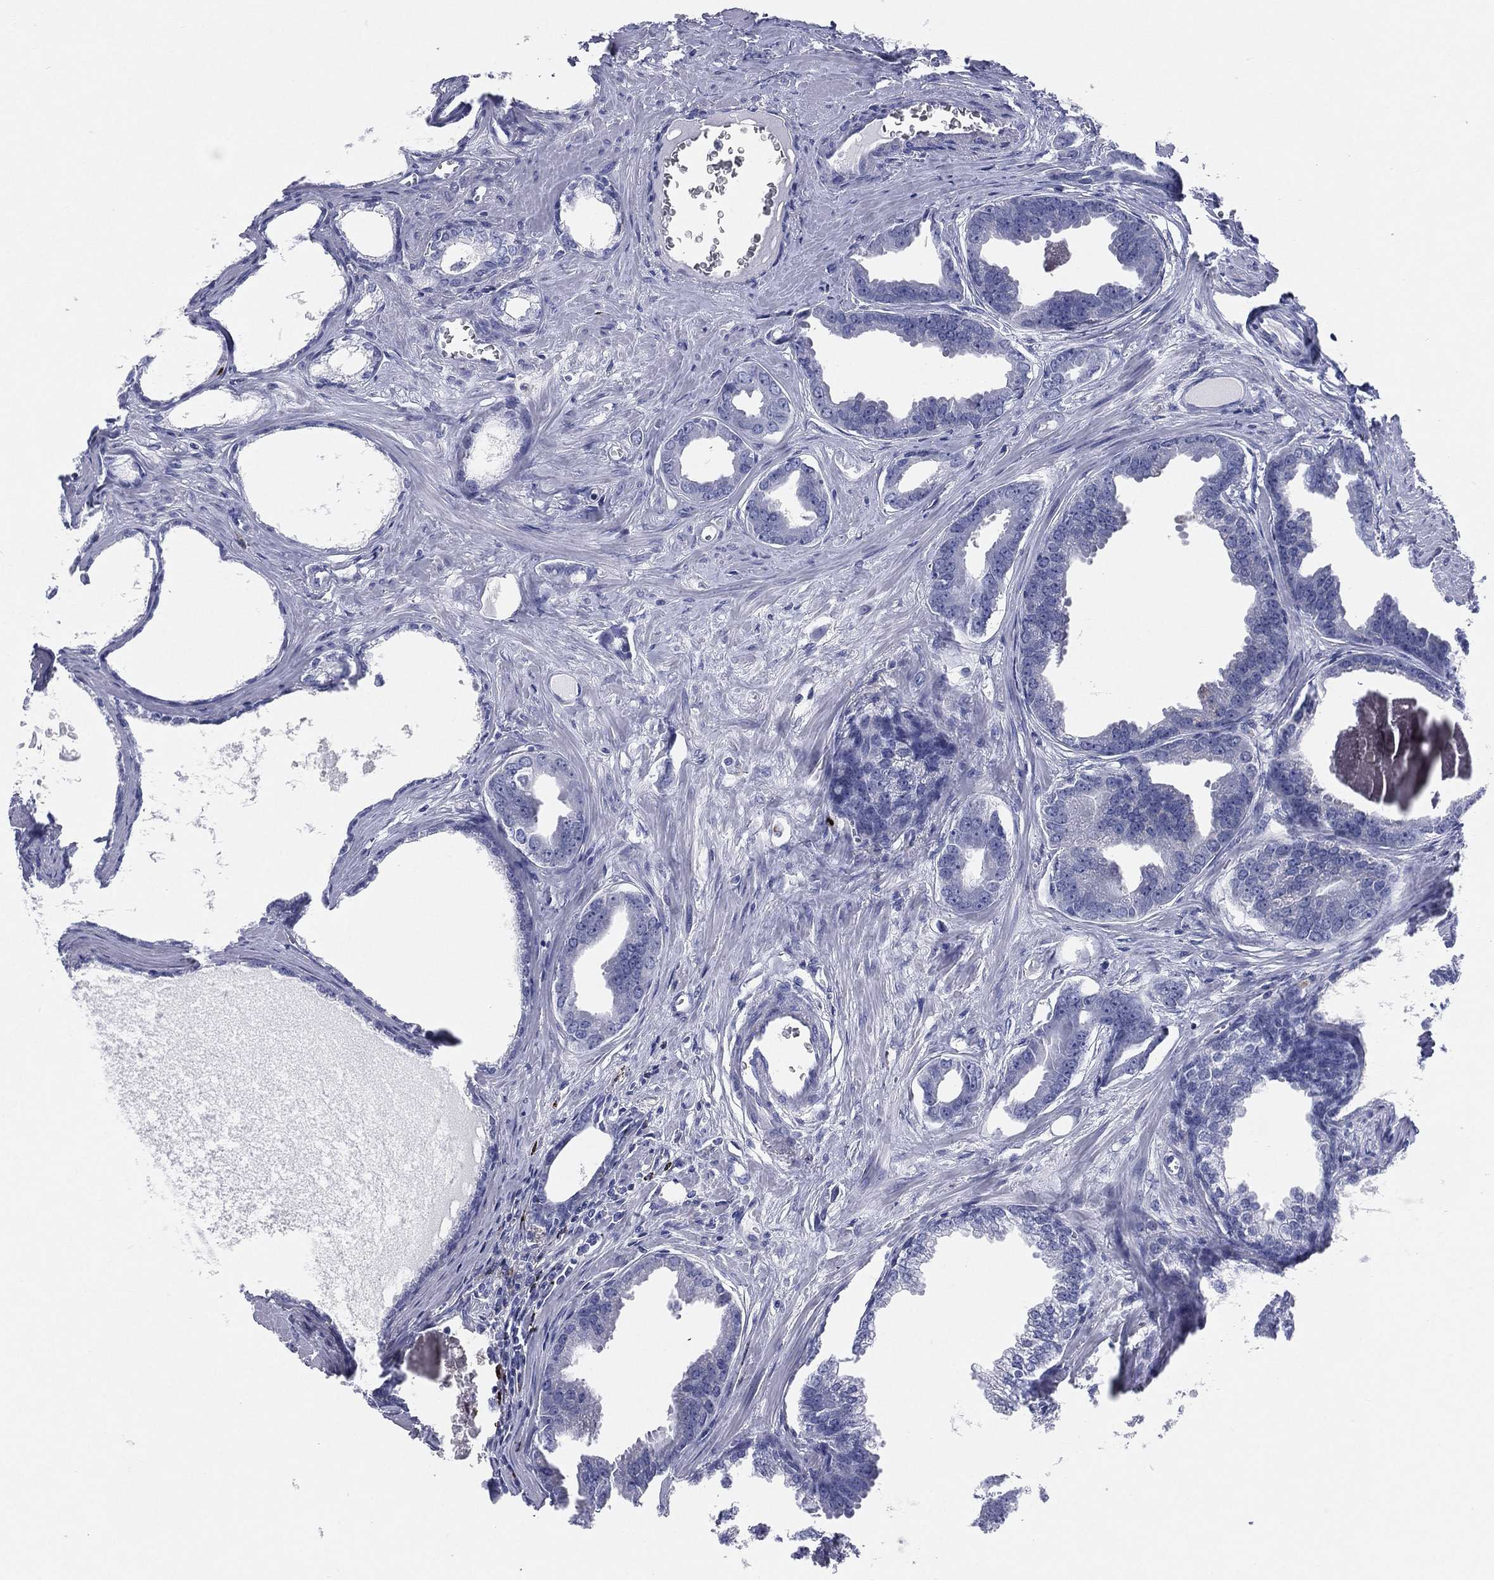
{"staining": {"intensity": "negative", "quantity": "none", "location": "none"}, "tissue": "prostate cancer", "cell_type": "Tumor cells", "image_type": "cancer", "snomed": [{"axis": "morphology", "description": "Adenocarcinoma, NOS"}, {"axis": "topography", "description": "Prostate"}], "caption": "Prostate cancer (adenocarcinoma) stained for a protein using immunohistochemistry displays no positivity tumor cells.", "gene": "HLA-DOA", "patient": {"sex": "male", "age": 66}}